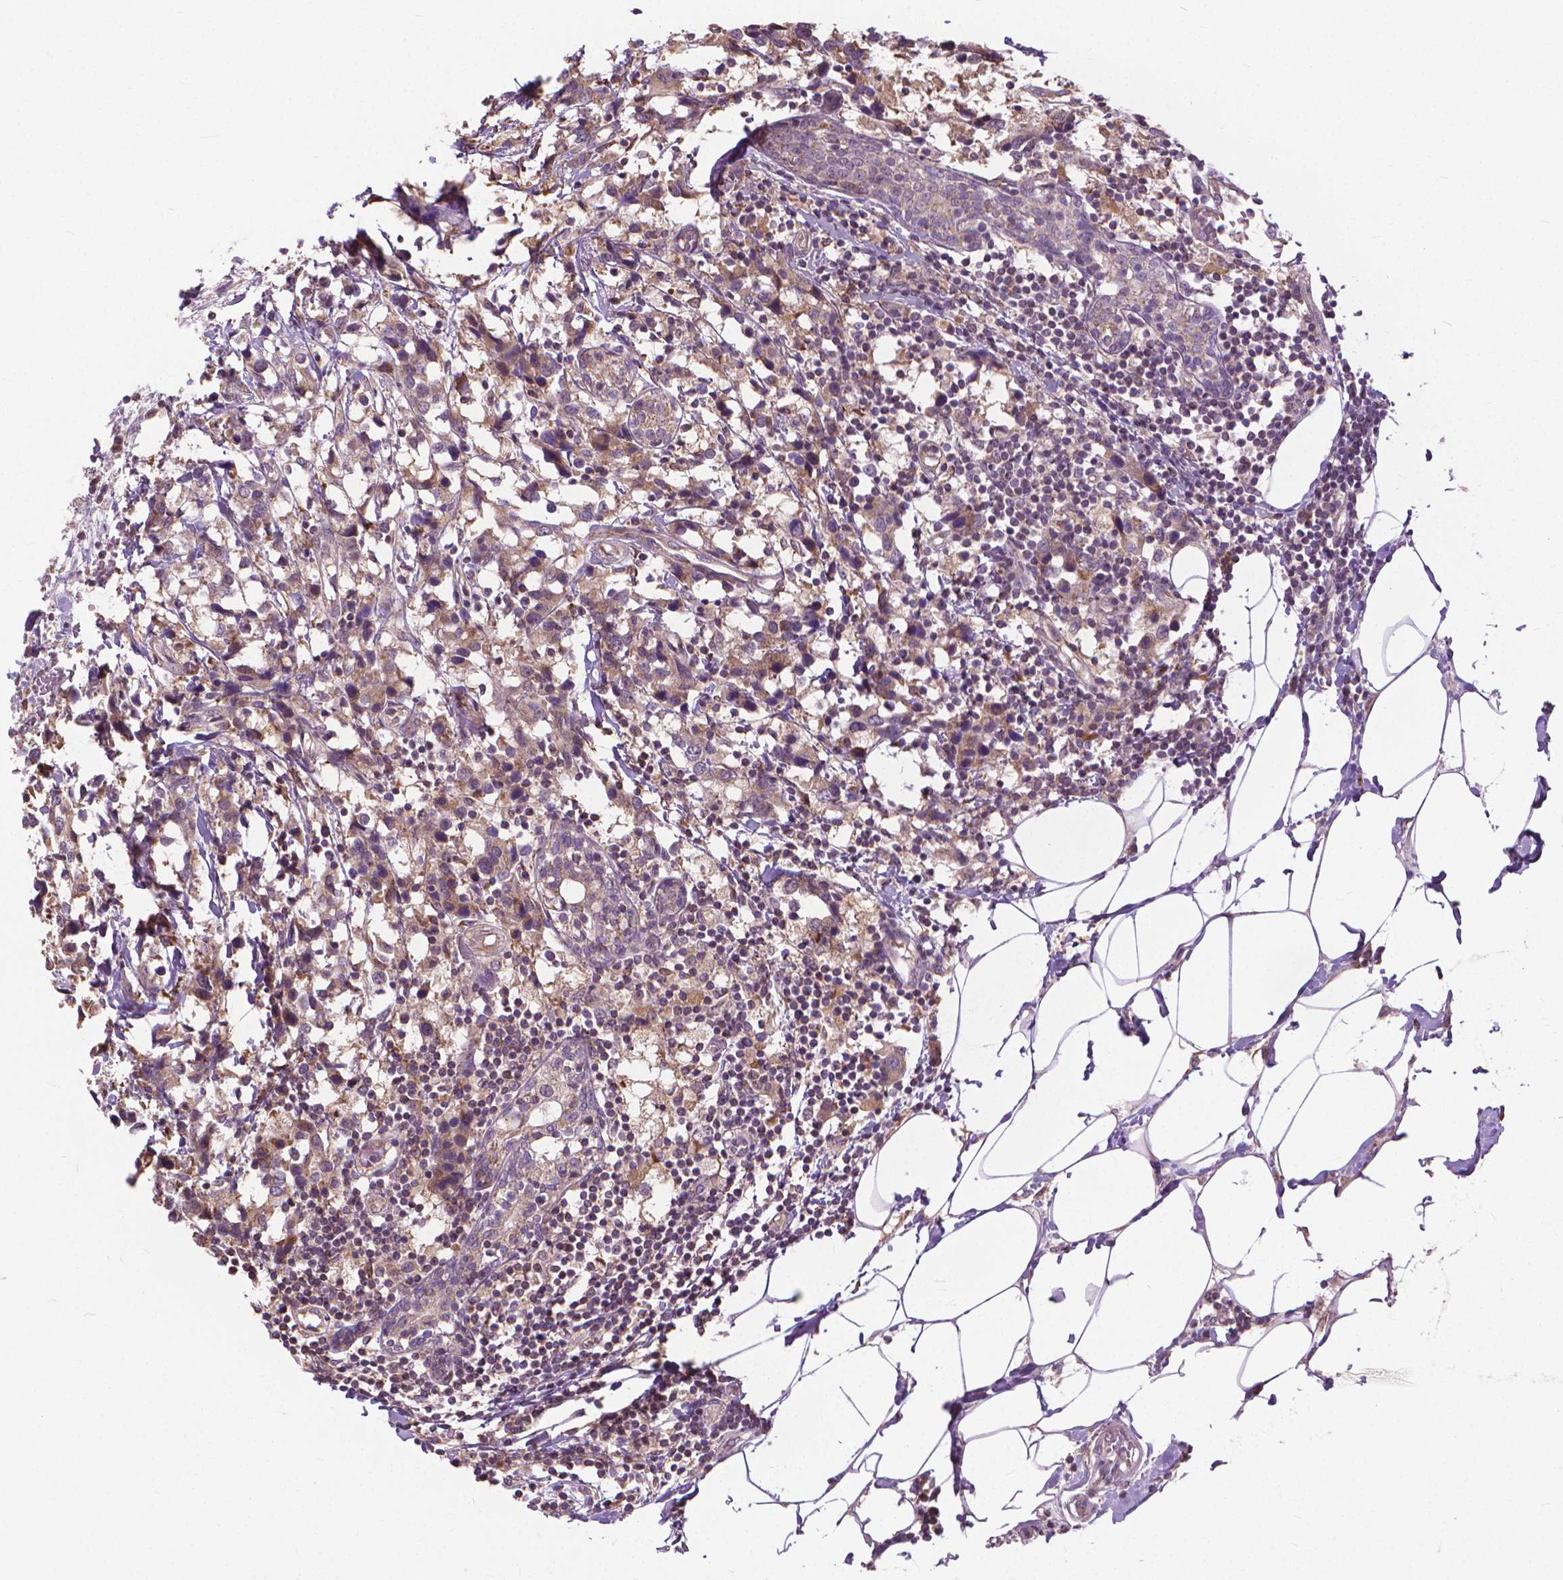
{"staining": {"intensity": "weak", "quantity": ">75%", "location": "cytoplasmic/membranous"}, "tissue": "breast cancer", "cell_type": "Tumor cells", "image_type": "cancer", "snomed": [{"axis": "morphology", "description": "Lobular carcinoma"}, {"axis": "topography", "description": "Breast"}], "caption": "Breast lobular carcinoma stained with IHC exhibits weak cytoplasmic/membranous positivity in approximately >75% of tumor cells.", "gene": "NUDT1", "patient": {"sex": "female", "age": 59}}